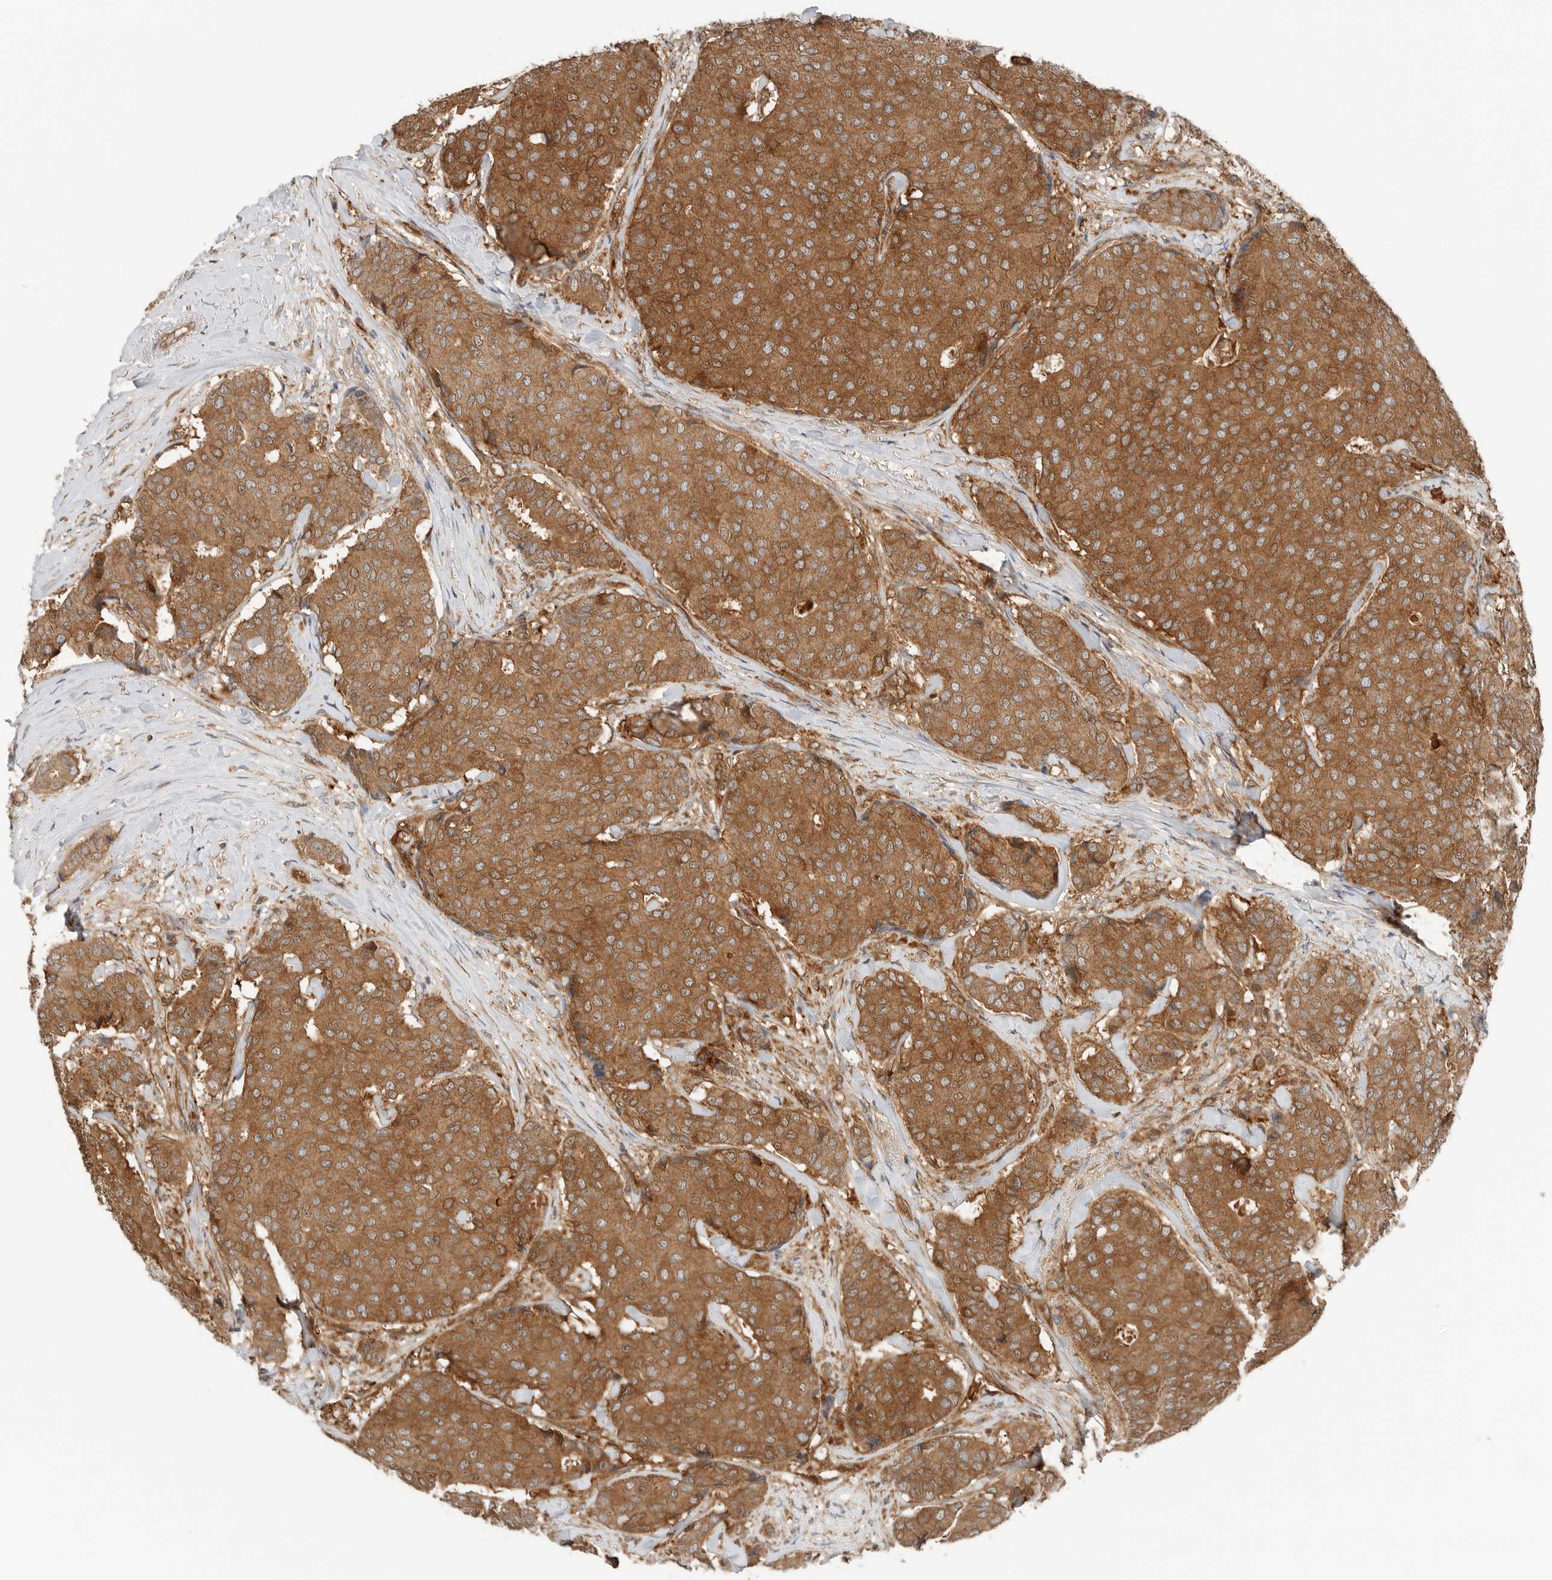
{"staining": {"intensity": "moderate", "quantity": ">75%", "location": "cytoplasmic/membranous"}, "tissue": "breast cancer", "cell_type": "Tumor cells", "image_type": "cancer", "snomed": [{"axis": "morphology", "description": "Duct carcinoma"}, {"axis": "topography", "description": "Breast"}], "caption": "Protein expression analysis of breast intraductal carcinoma shows moderate cytoplasmic/membranous expression in approximately >75% of tumor cells. (brown staining indicates protein expression, while blue staining denotes nuclei).", "gene": "XPNPEP1", "patient": {"sex": "female", "age": 75}}